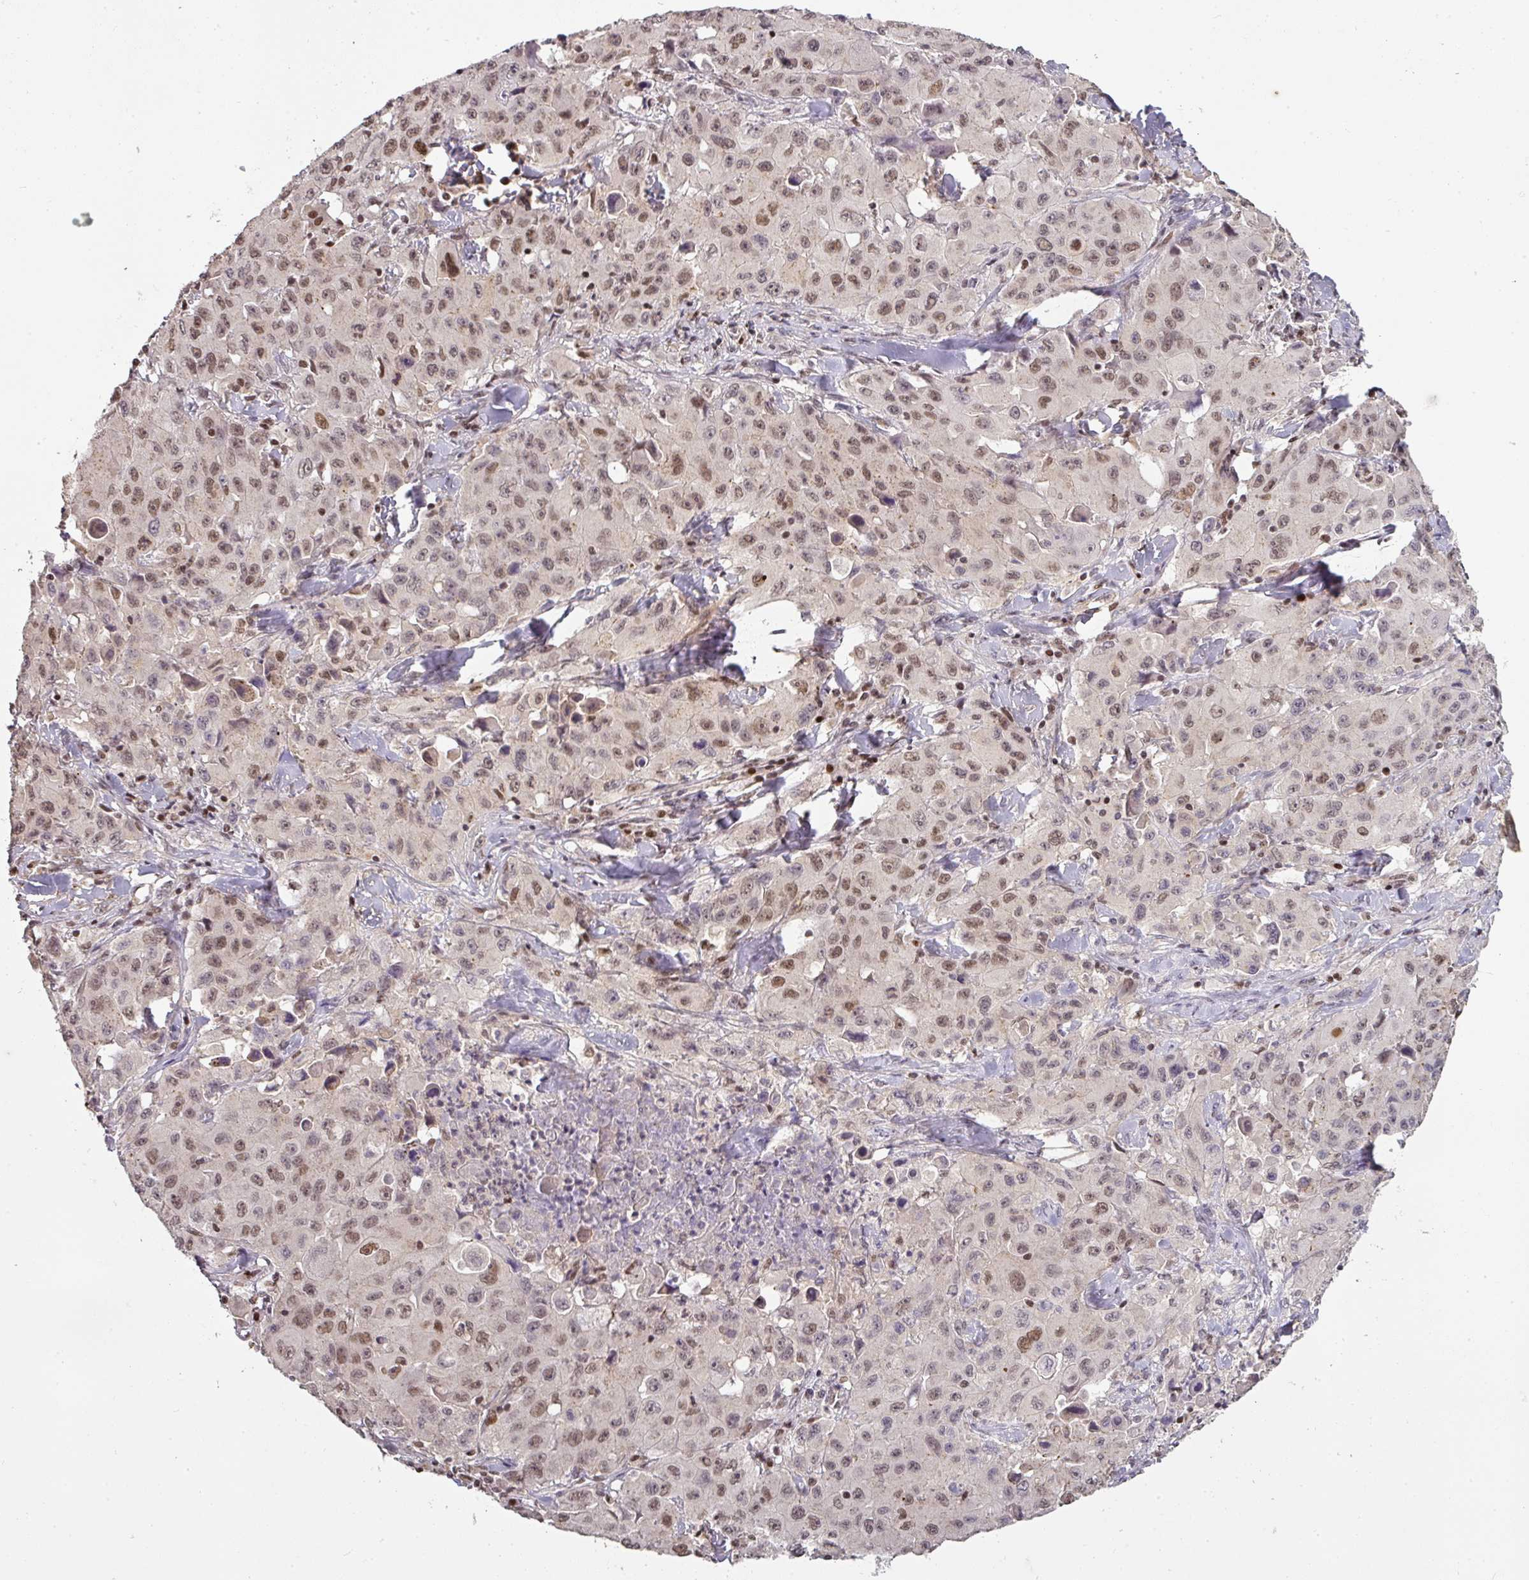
{"staining": {"intensity": "moderate", "quantity": "25%-75%", "location": "nuclear"}, "tissue": "lung cancer", "cell_type": "Tumor cells", "image_type": "cancer", "snomed": [{"axis": "morphology", "description": "Squamous cell carcinoma, NOS"}, {"axis": "topography", "description": "Lung"}], "caption": "Tumor cells exhibit medium levels of moderate nuclear staining in approximately 25%-75% of cells in human squamous cell carcinoma (lung).", "gene": "GPRIN2", "patient": {"sex": "male", "age": 63}}